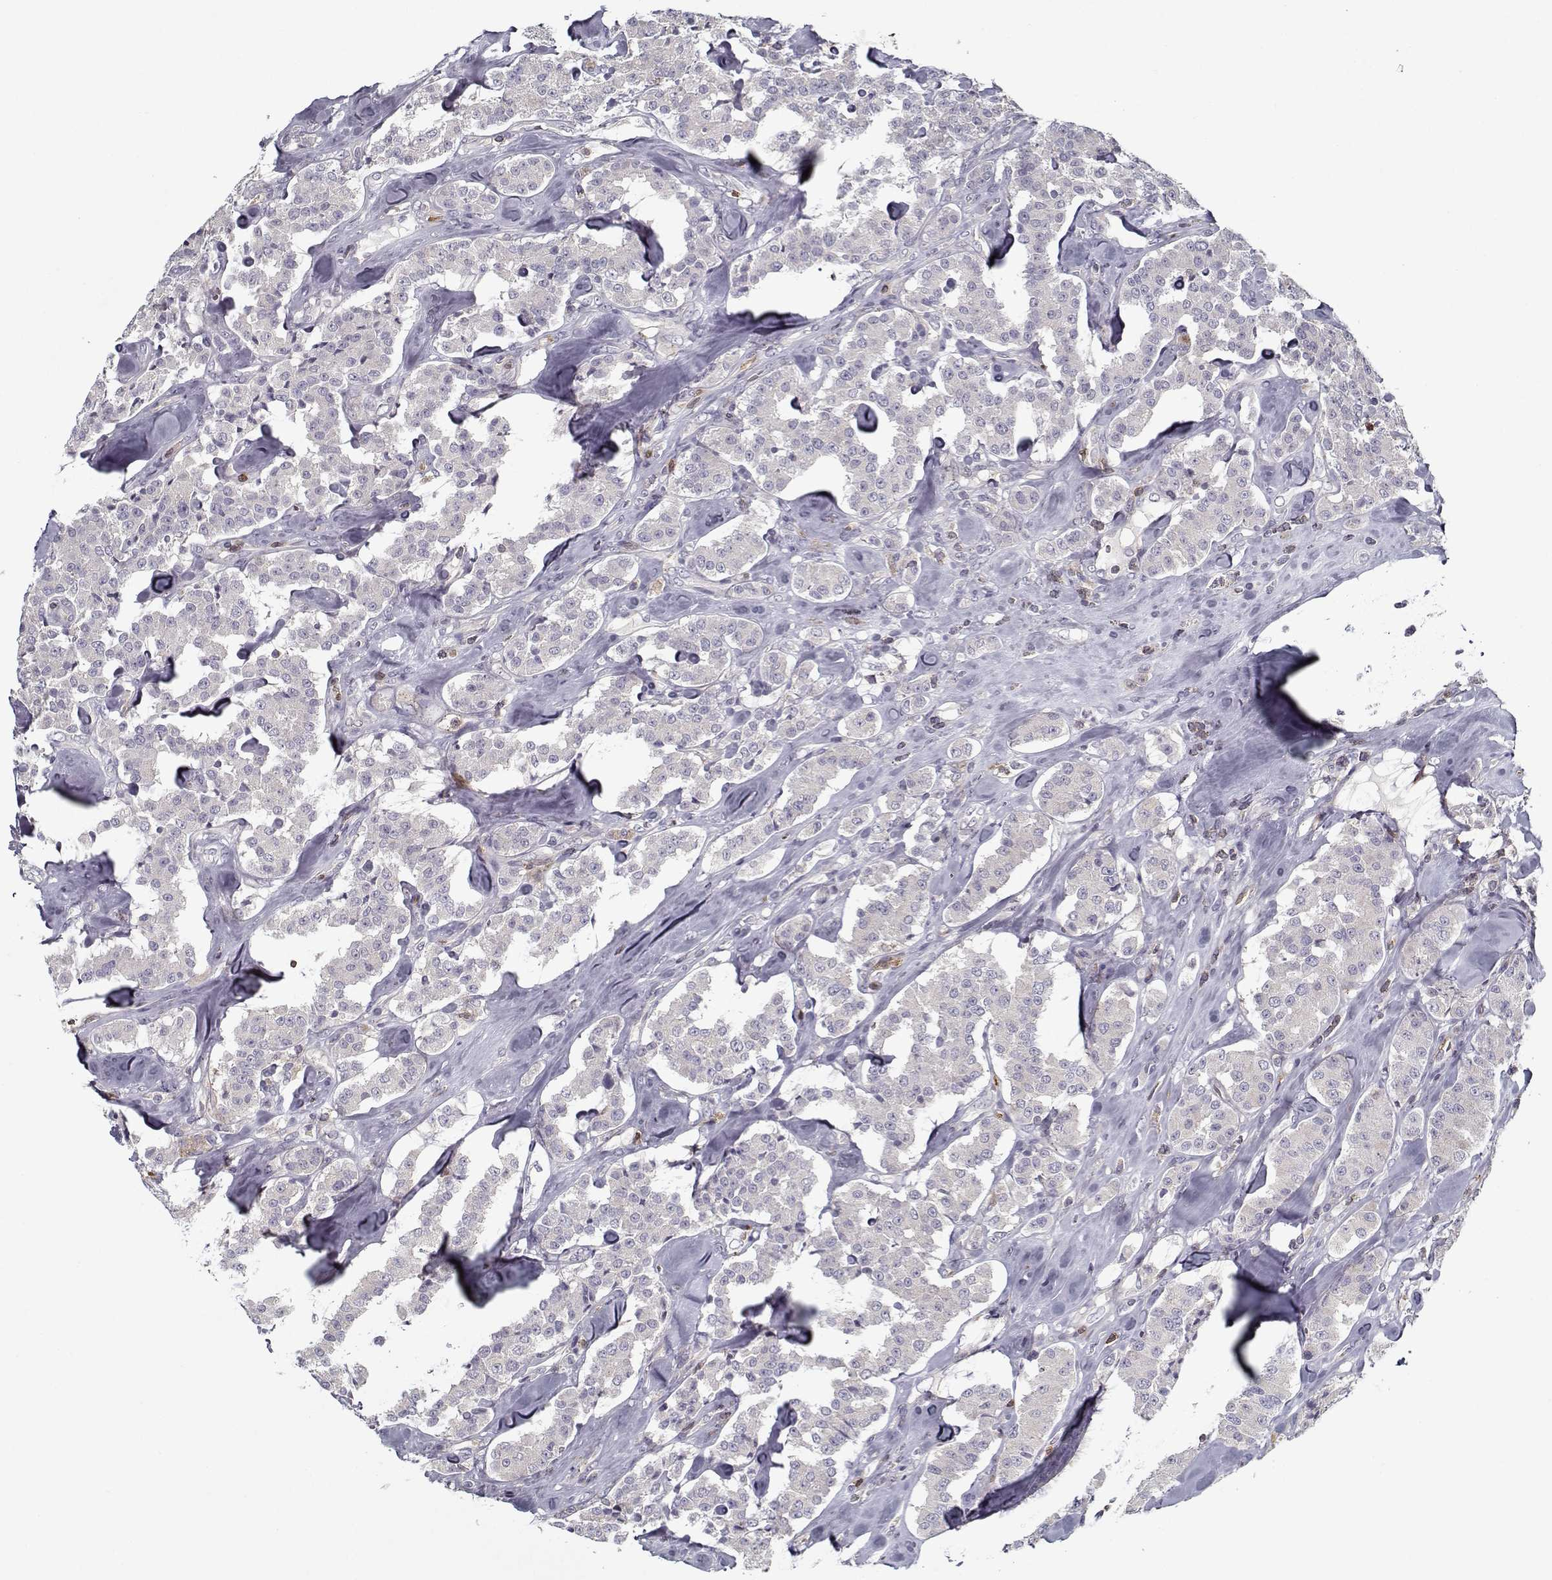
{"staining": {"intensity": "negative", "quantity": "none", "location": "none"}, "tissue": "carcinoid", "cell_type": "Tumor cells", "image_type": "cancer", "snomed": [{"axis": "morphology", "description": "Carcinoid, malignant, NOS"}, {"axis": "topography", "description": "Pancreas"}], "caption": "DAB immunohistochemical staining of carcinoid demonstrates no significant positivity in tumor cells.", "gene": "UNC13D", "patient": {"sex": "male", "age": 41}}